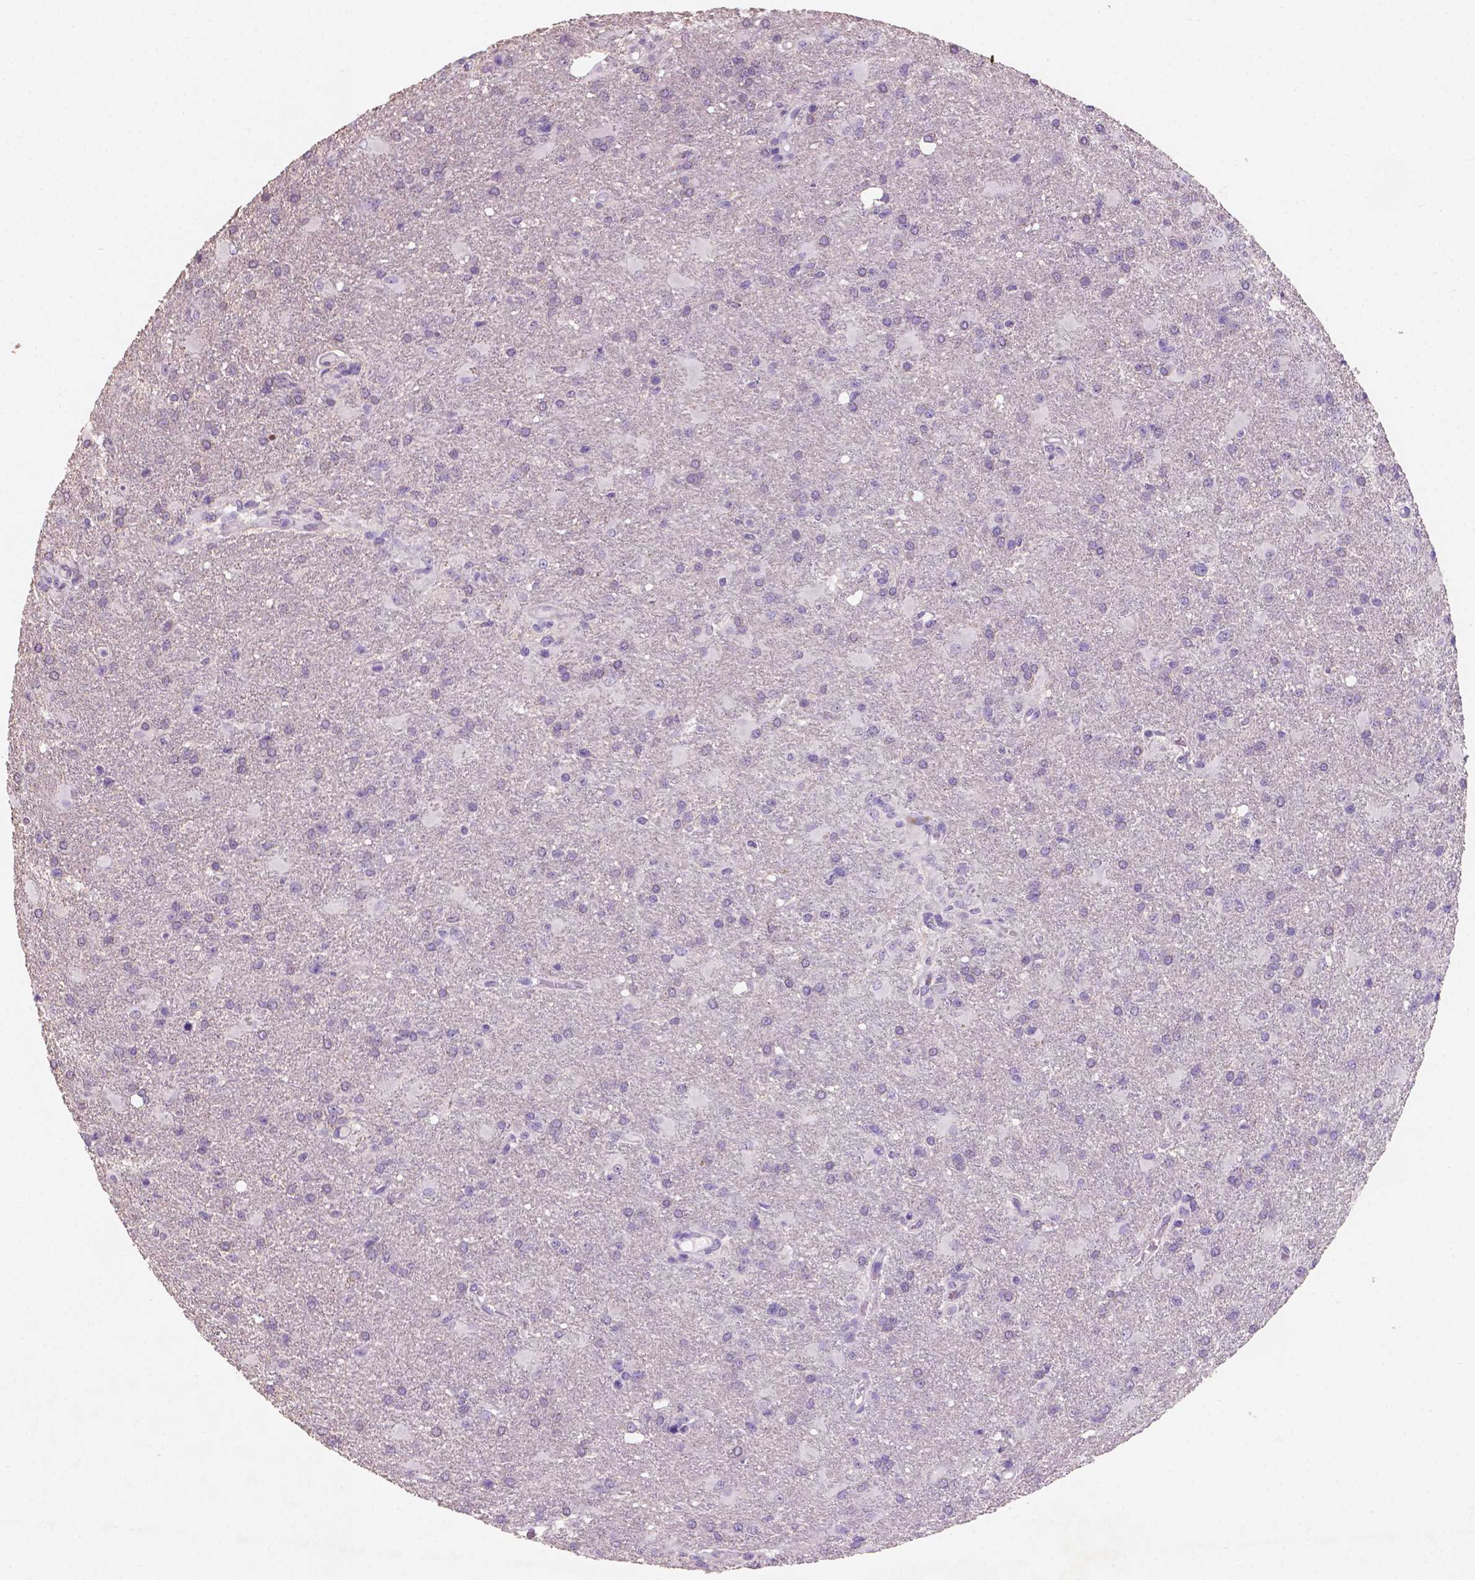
{"staining": {"intensity": "negative", "quantity": "none", "location": "none"}, "tissue": "glioma", "cell_type": "Tumor cells", "image_type": "cancer", "snomed": [{"axis": "morphology", "description": "Glioma, malignant, High grade"}, {"axis": "topography", "description": "Brain"}], "caption": "Micrograph shows no protein staining in tumor cells of glioma tissue.", "gene": "SBSN", "patient": {"sex": "male", "age": 68}}